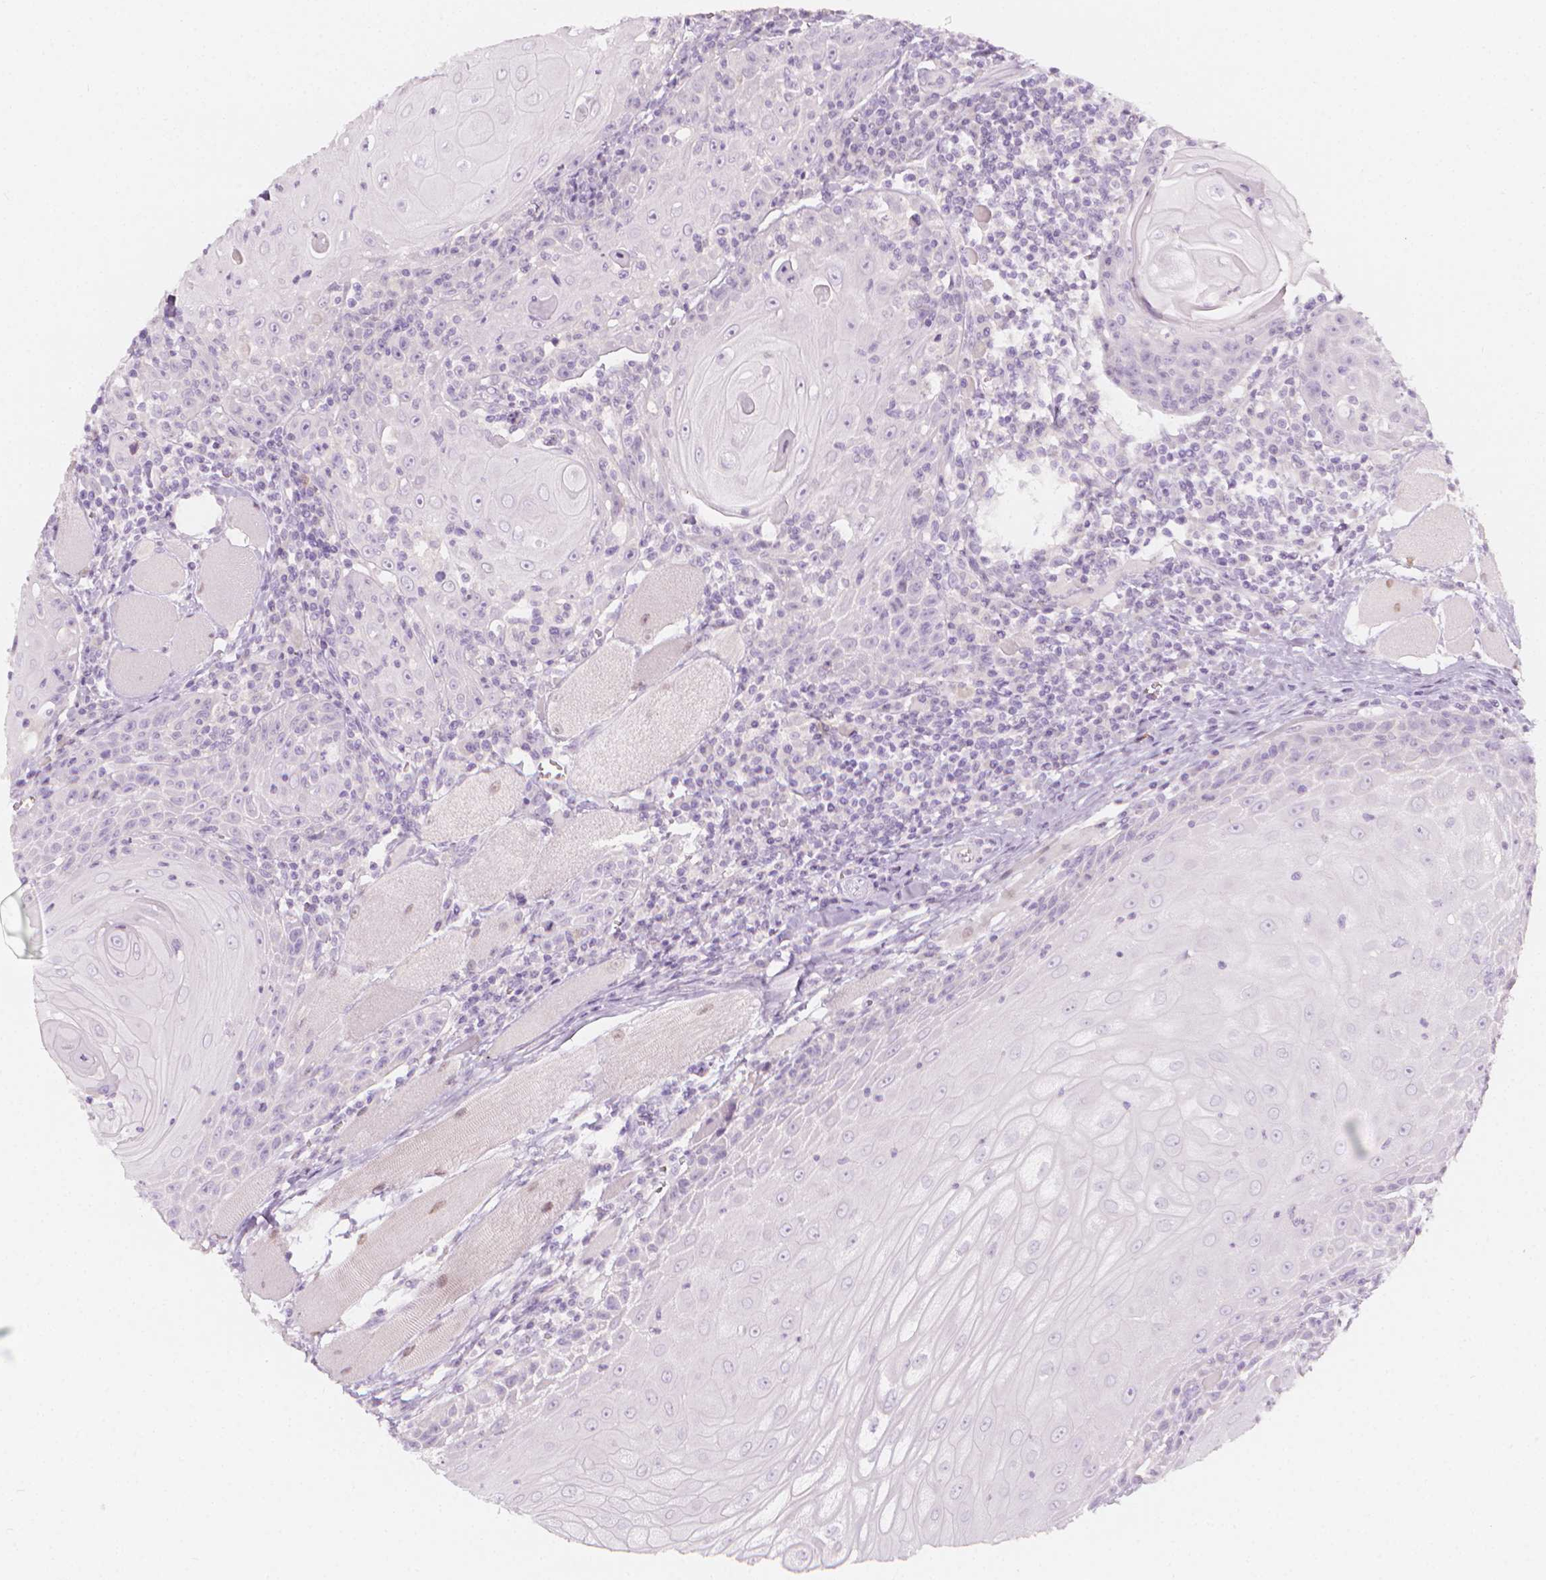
{"staining": {"intensity": "negative", "quantity": "none", "location": "none"}, "tissue": "head and neck cancer", "cell_type": "Tumor cells", "image_type": "cancer", "snomed": [{"axis": "morphology", "description": "Normal tissue, NOS"}, {"axis": "morphology", "description": "Squamous cell carcinoma, NOS"}, {"axis": "topography", "description": "Oral tissue"}, {"axis": "topography", "description": "Head-Neck"}], "caption": "High magnification brightfield microscopy of head and neck cancer (squamous cell carcinoma) stained with DAB (brown) and counterstained with hematoxylin (blue): tumor cells show no significant staining.", "gene": "RBFOX1", "patient": {"sex": "male", "age": 52}}